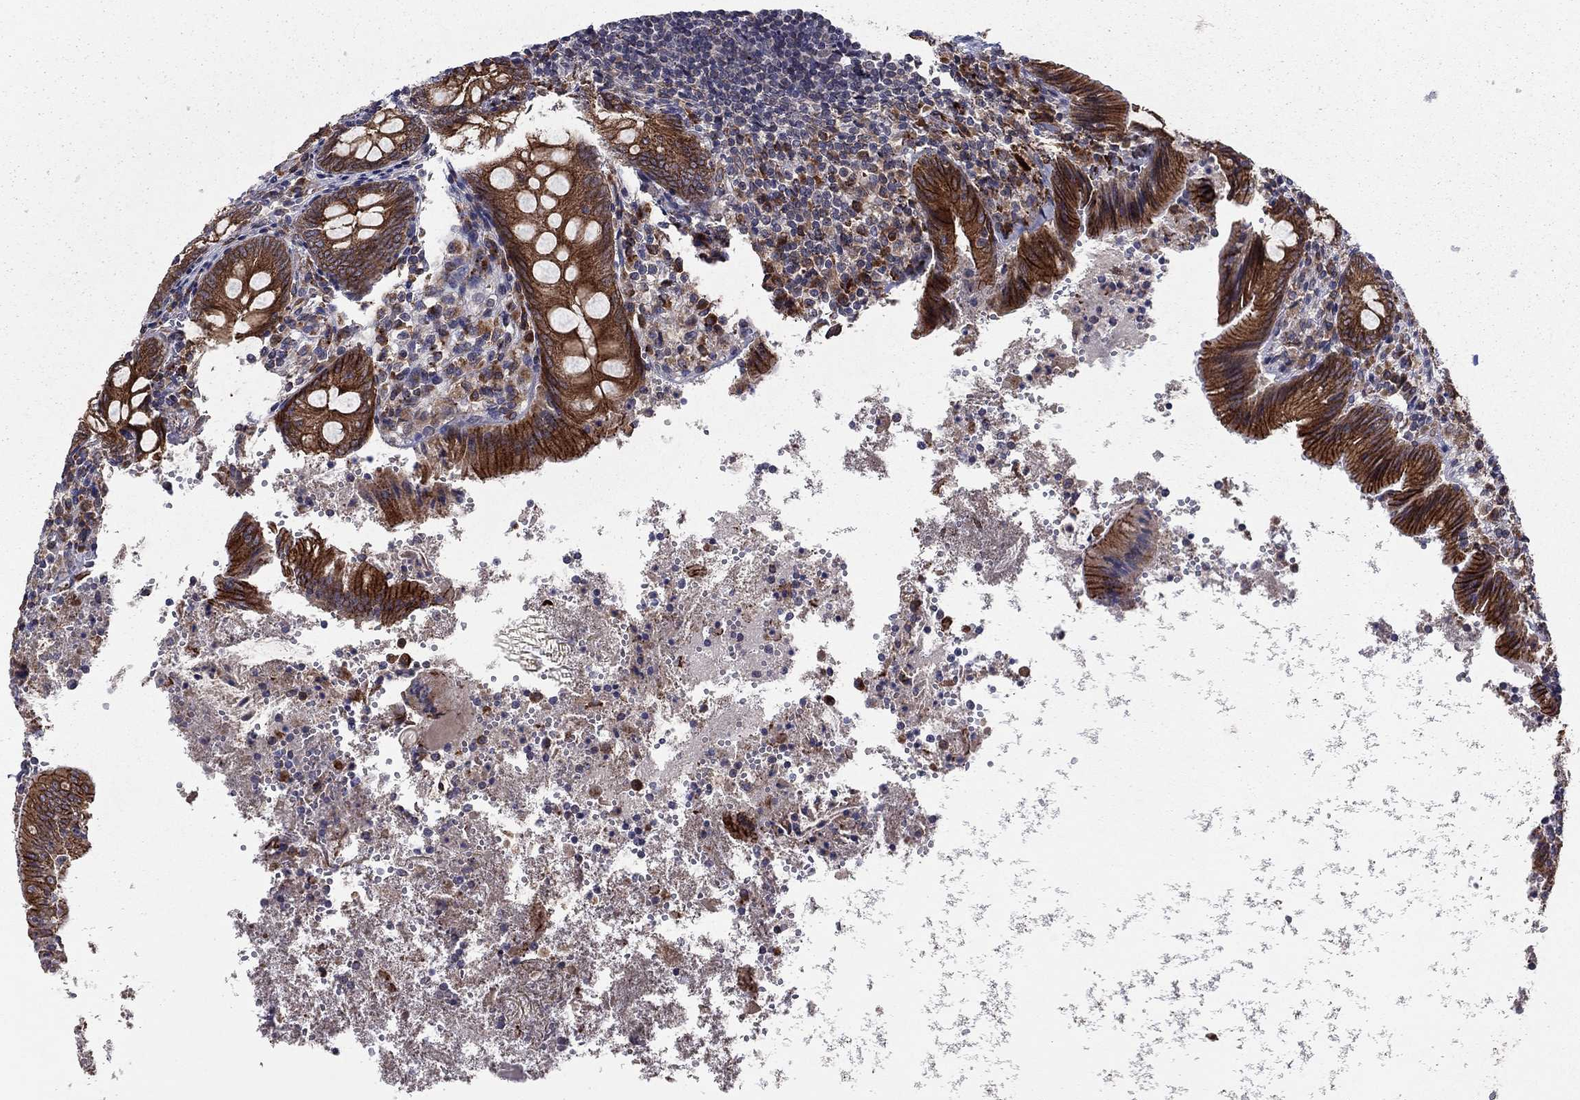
{"staining": {"intensity": "strong", "quantity": ">75%", "location": "cytoplasmic/membranous"}, "tissue": "appendix", "cell_type": "Glandular cells", "image_type": "normal", "snomed": [{"axis": "morphology", "description": "Normal tissue, NOS"}, {"axis": "topography", "description": "Appendix"}], "caption": "Brown immunohistochemical staining in benign appendix reveals strong cytoplasmic/membranous positivity in approximately >75% of glandular cells.", "gene": "YIF1A", "patient": {"sex": "female", "age": 23}}